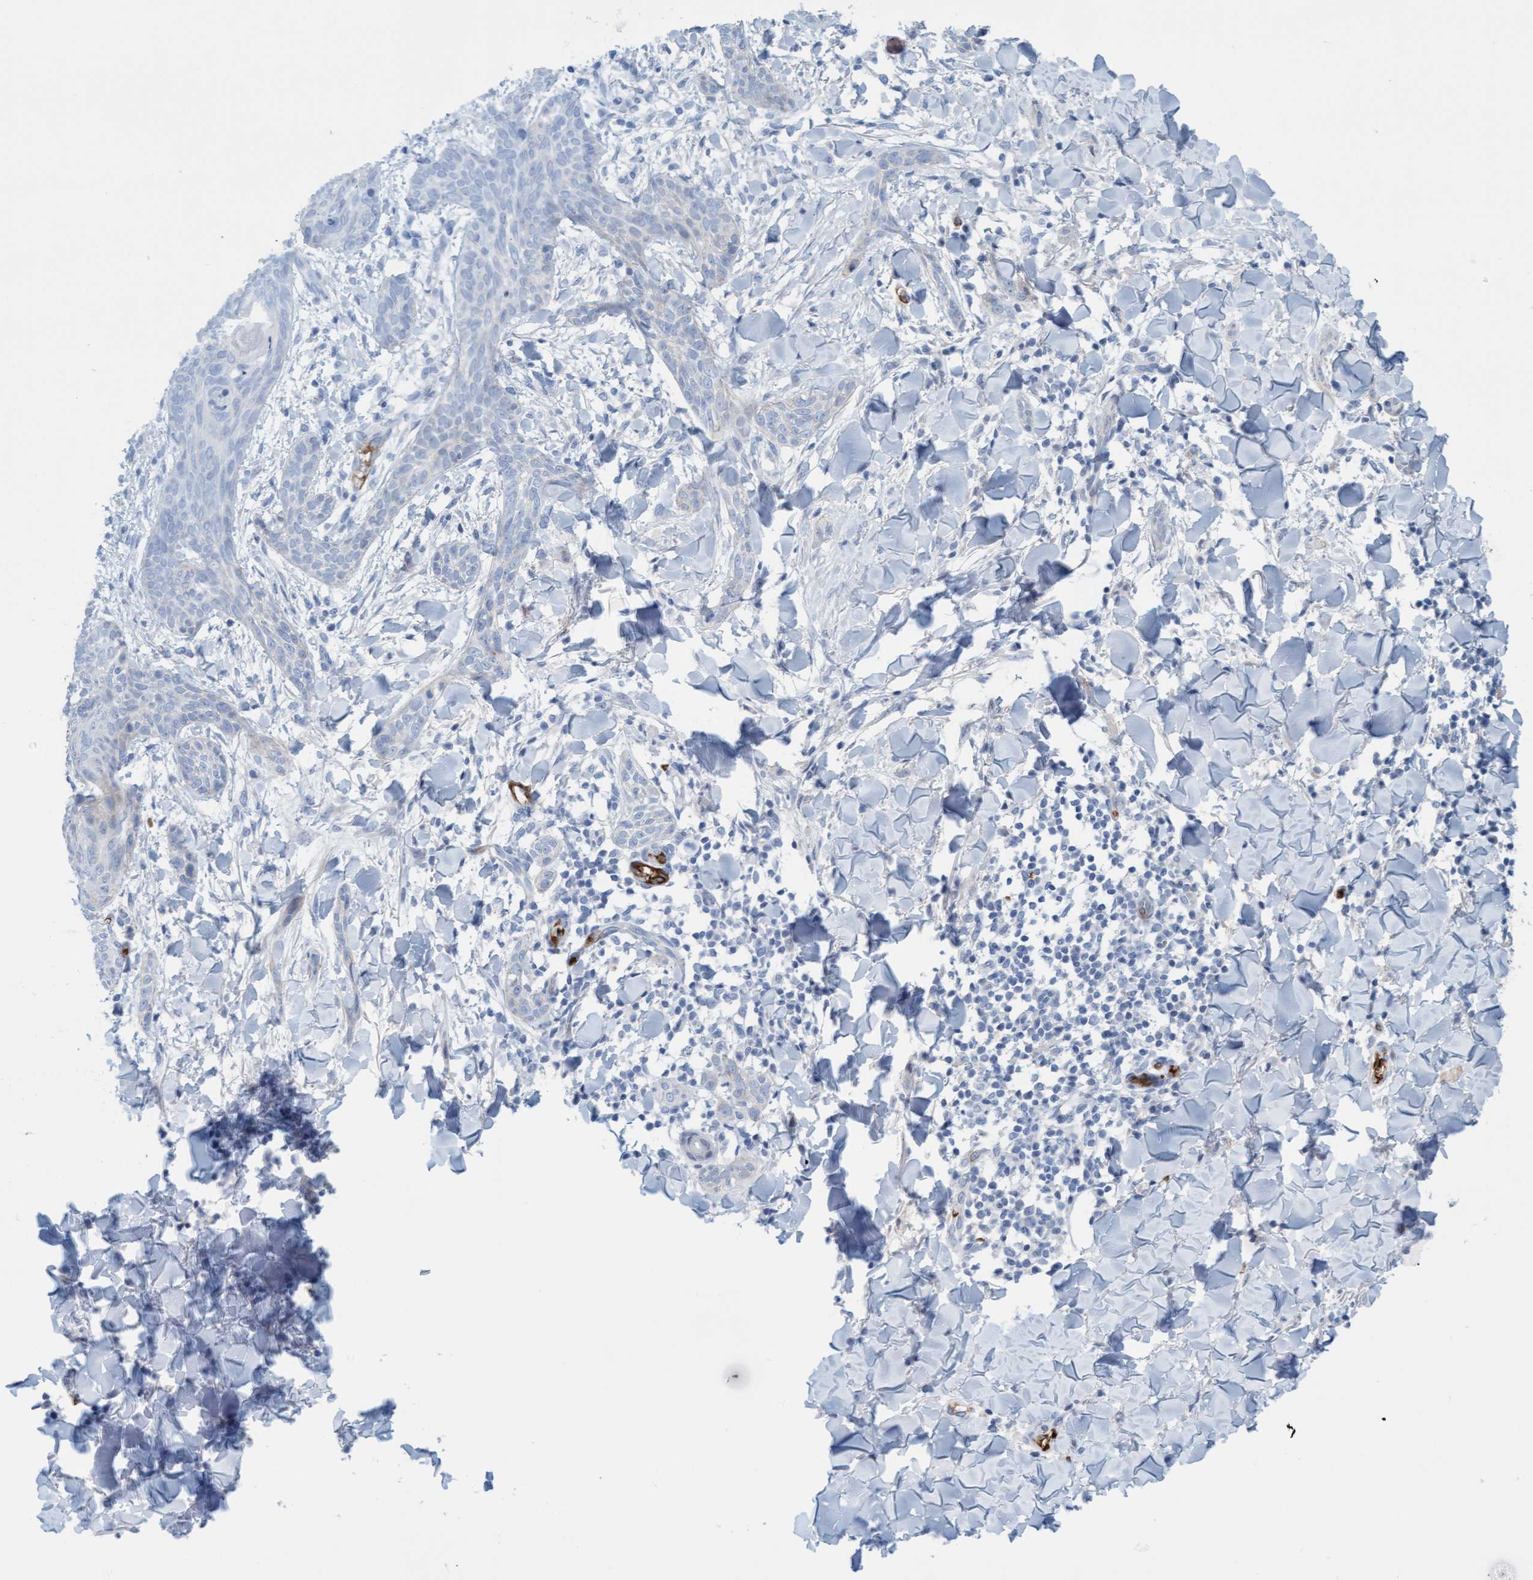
{"staining": {"intensity": "negative", "quantity": "none", "location": "none"}, "tissue": "skin cancer", "cell_type": "Tumor cells", "image_type": "cancer", "snomed": [{"axis": "morphology", "description": "Basal cell carcinoma"}, {"axis": "topography", "description": "Skin"}], "caption": "Immunohistochemical staining of human skin cancer shows no significant expression in tumor cells.", "gene": "P2RX5", "patient": {"sex": "female", "age": 59}}